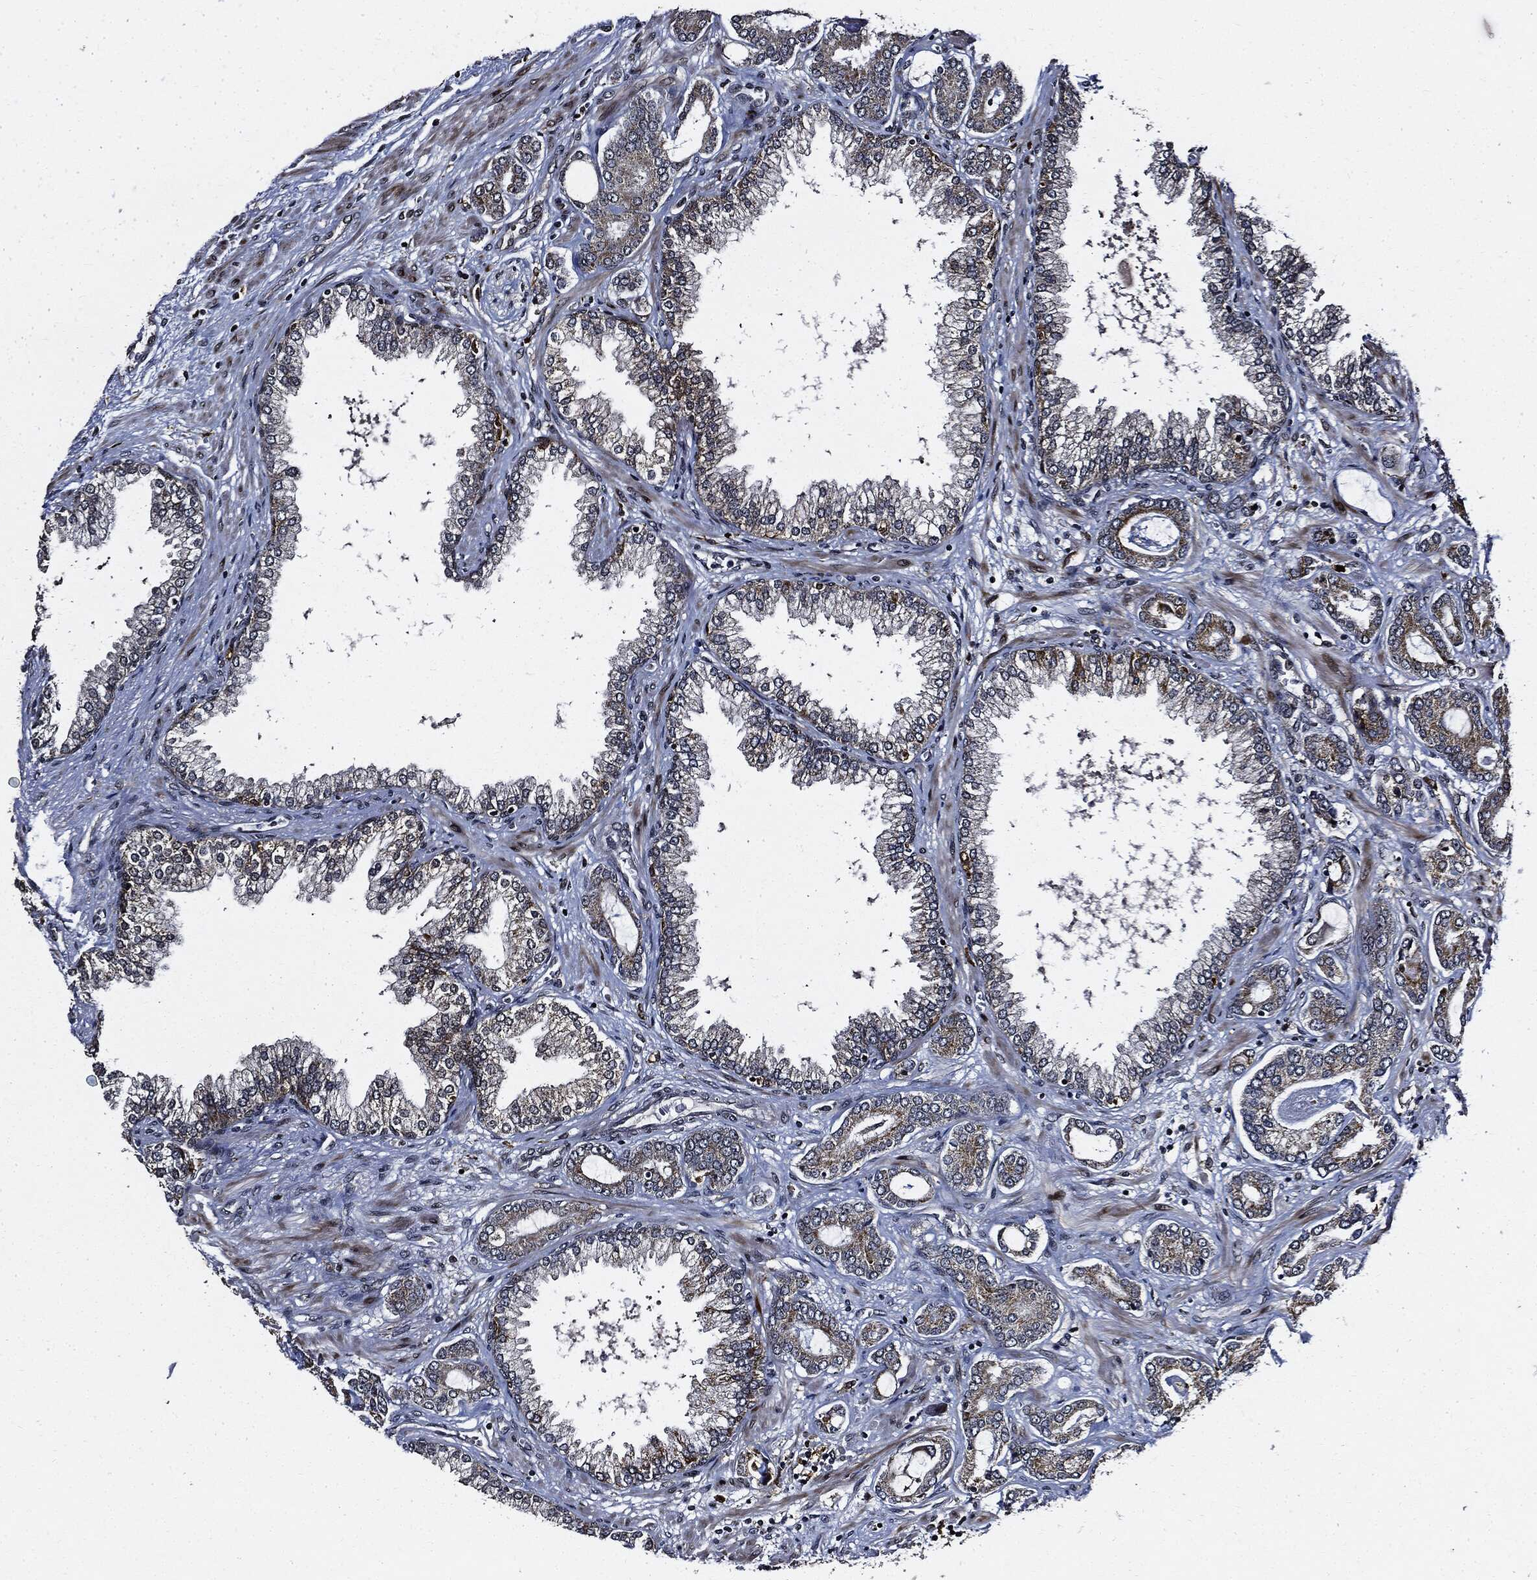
{"staining": {"intensity": "weak", "quantity": "25%-75%", "location": "cytoplasmic/membranous"}, "tissue": "prostate cancer", "cell_type": "Tumor cells", "image_type": "cancer", "snomed": [{"axis": "morphology", "description": "Adenocarcinoma, Low grade"}, {"axis": "topography", "description": "Prostate"}], "caption": "Weak cytoplasmic/membranous staining is present in approximately 25%-75% of tumor cells in prostate cancer (adenocarcinoma (low-grade)).", "gene": "SUGT1", "patient": {"sex": "male", "age": 68}}